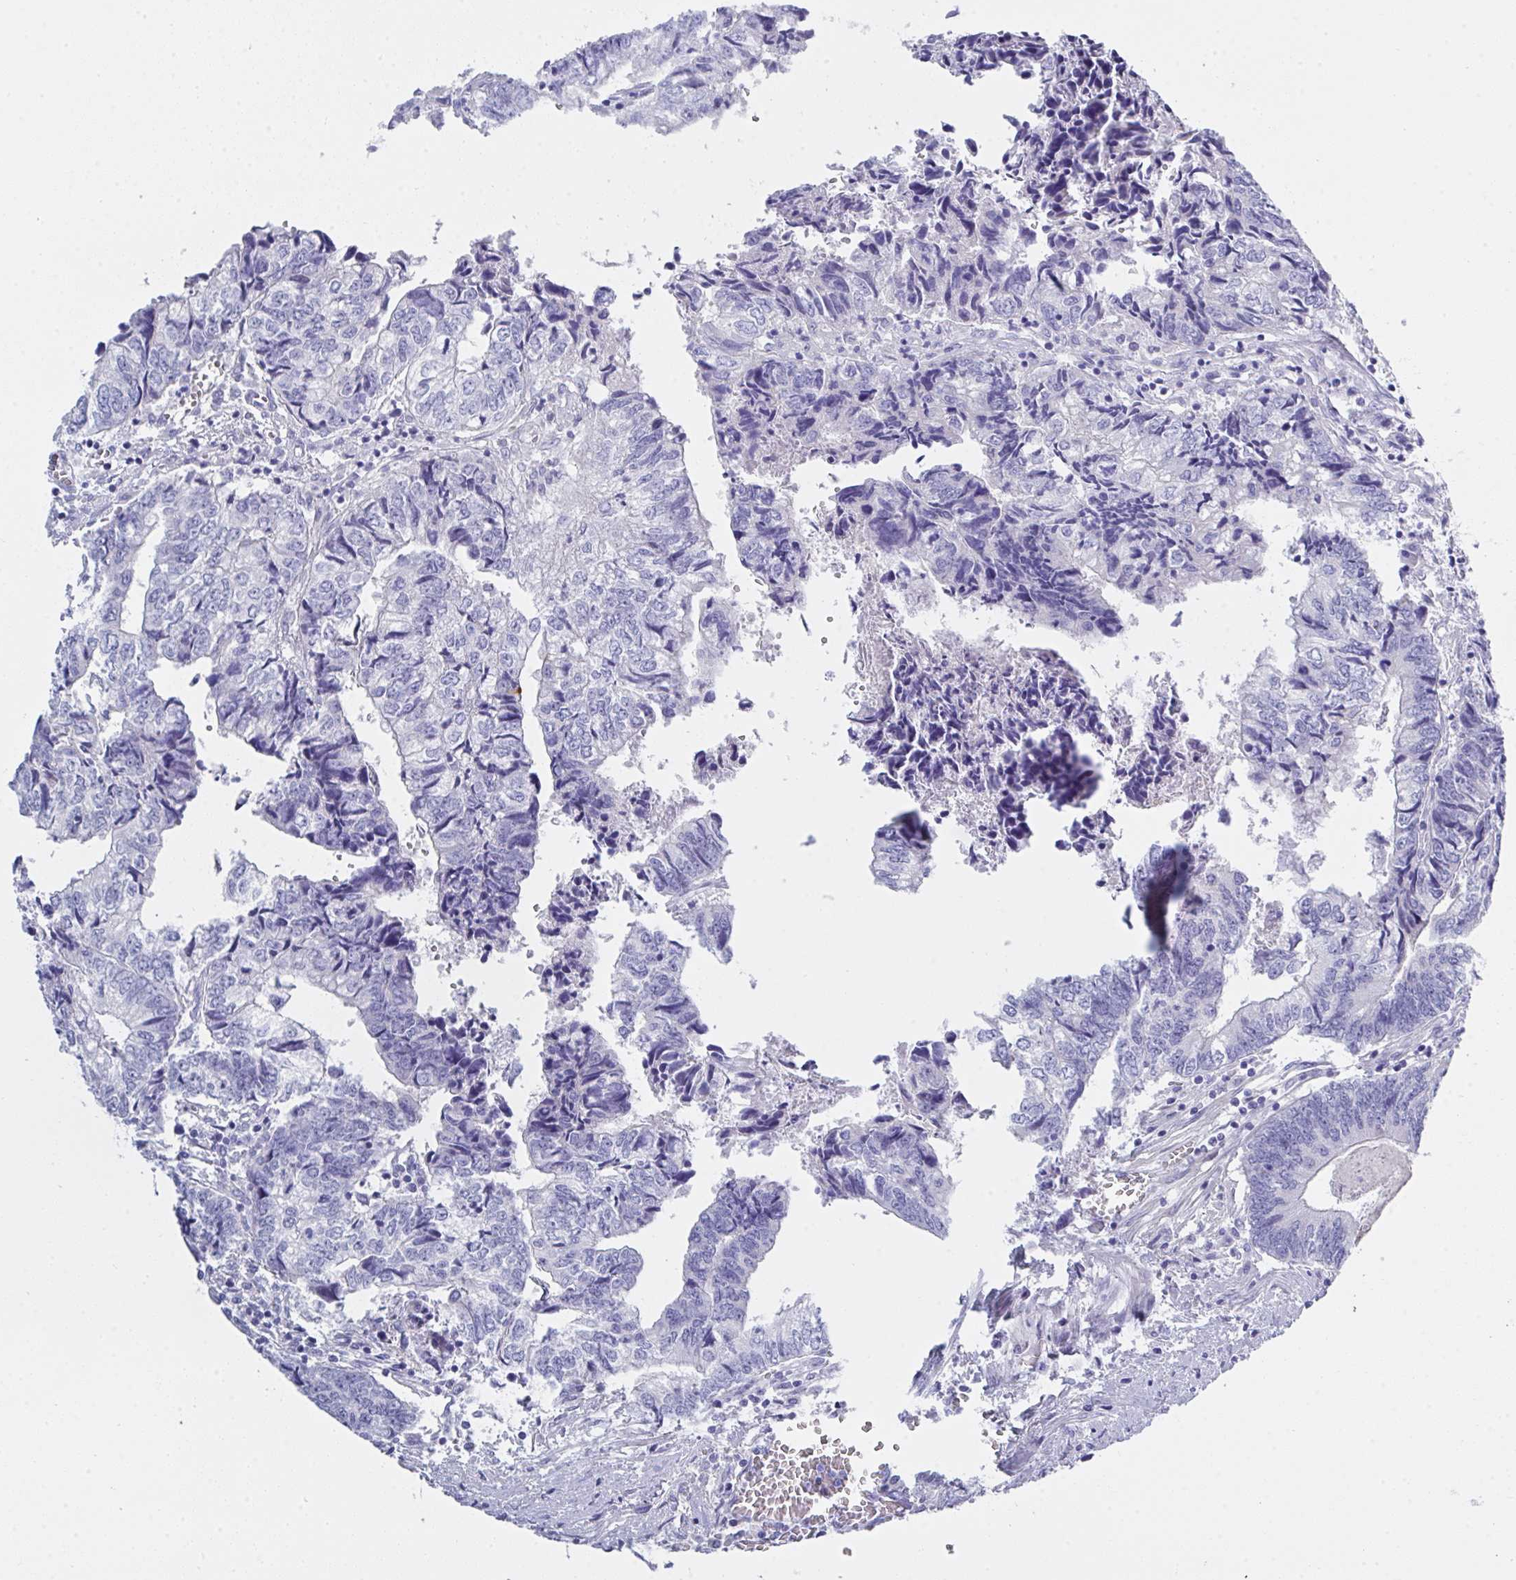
{"staining": {"intensity": "negative", "quantity": "none", "location": "none"}, "tissue": "colorectal cancer", "cell_type": "Tumor cells", "image_type": "cancer", "snomed": [{"axis": "morphology", "description": "Adenocarcinoma, NOS"}, {"axis": "topography", "description": "Colon"}], "caption": "This image is of colorectal adenocarcinoma stained with immunohistochemistry (IHC) to label a protein in brown with the nuclei are counter-stained blue. There is no staining in tumor cells.", "gene": "FBXO47", "patient": {"sex": "male", "age": 86}}